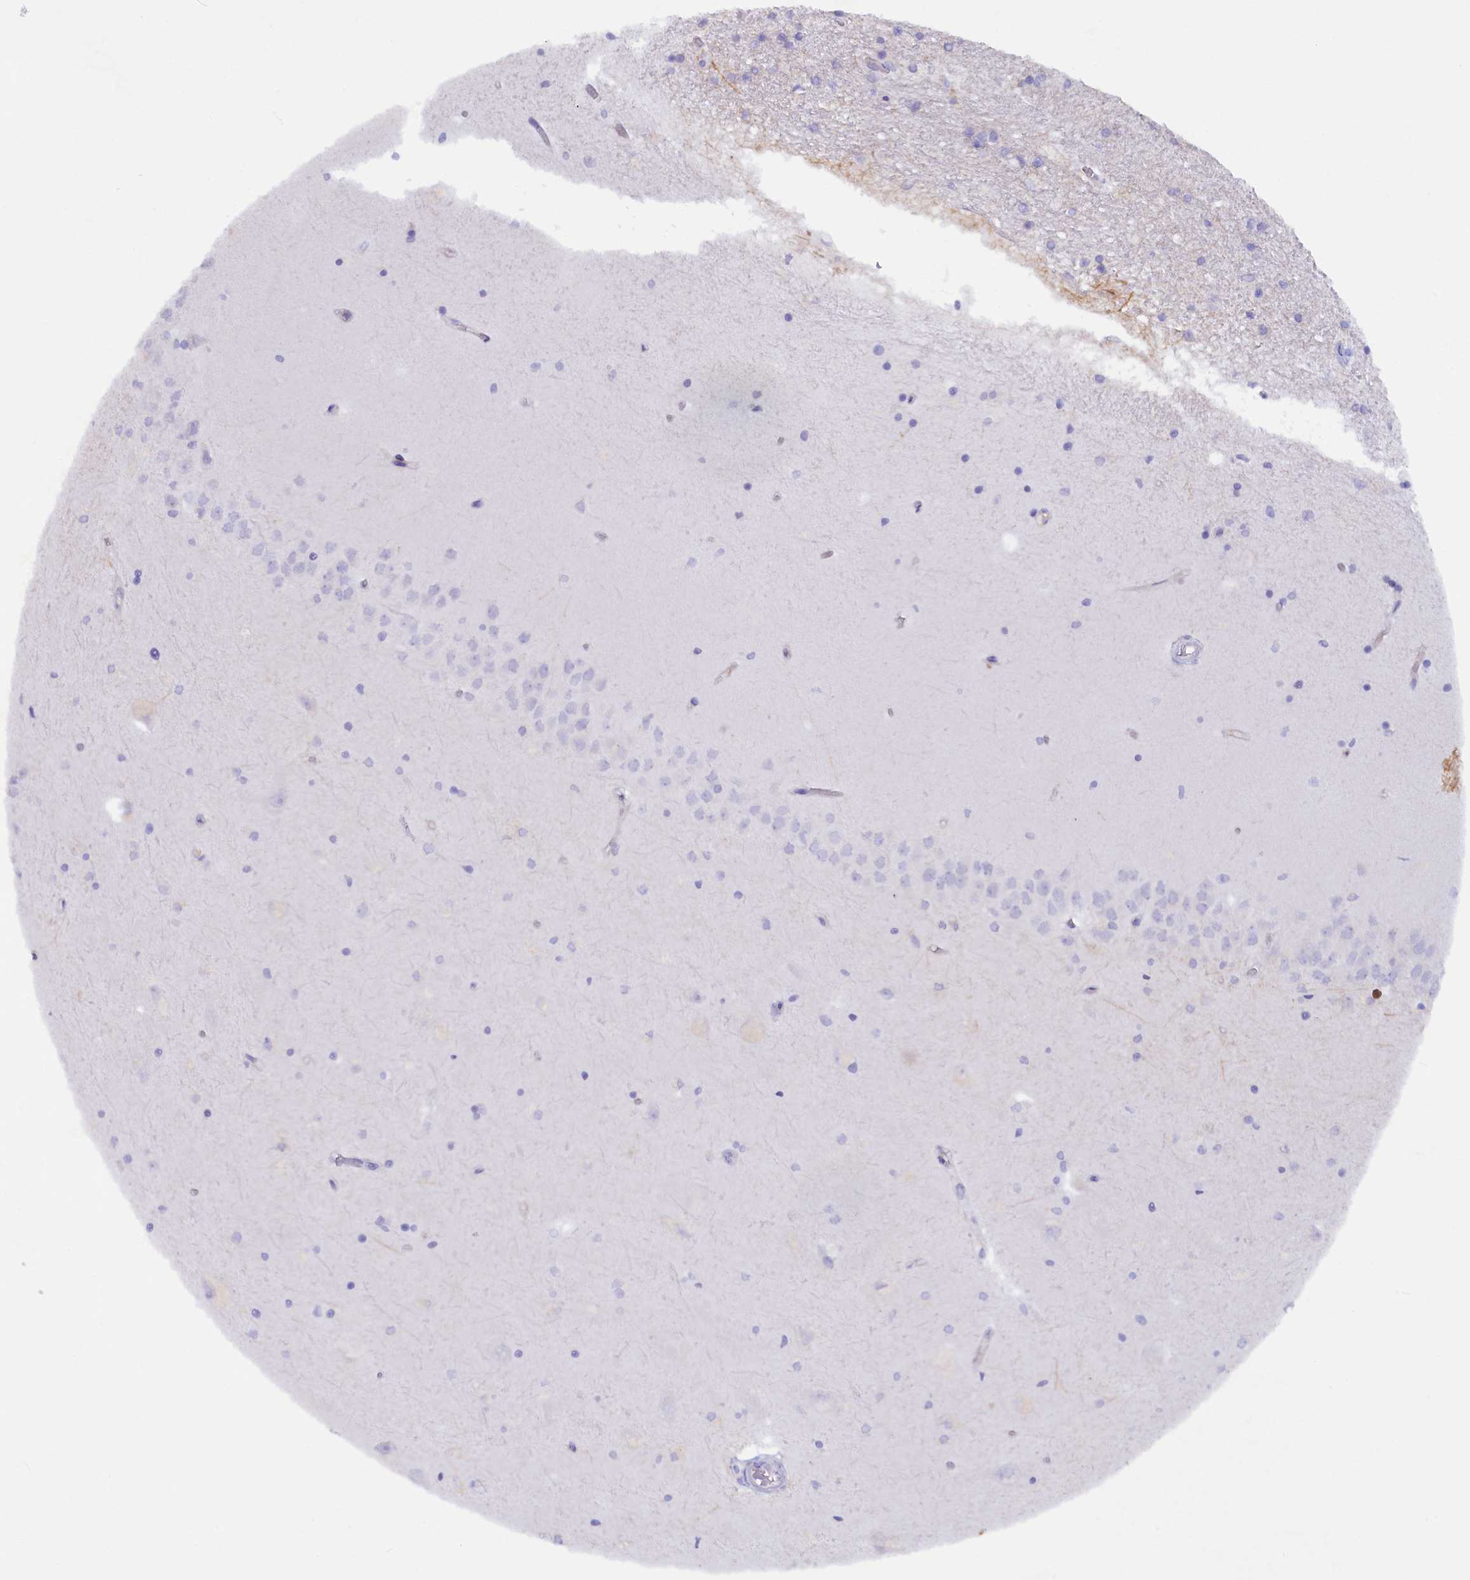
{"staining": {"intensity": "negative", "quantity": "none", "location": "none"}, "tissue": "hippocampus", "cell_type": "Glial cells", "image_type": "normal", "snomed": [{"axis": "morphology", "description": "Normal tissue, NOS"}, {"axis": "topography", "description": "Hippocampus"}], "caption": "The histopathology image reveals no staining of glial cells in unremarkable hippocampus.", "gene": "ZSWIM4", "patient": {"sex": "male", "age": 45}}